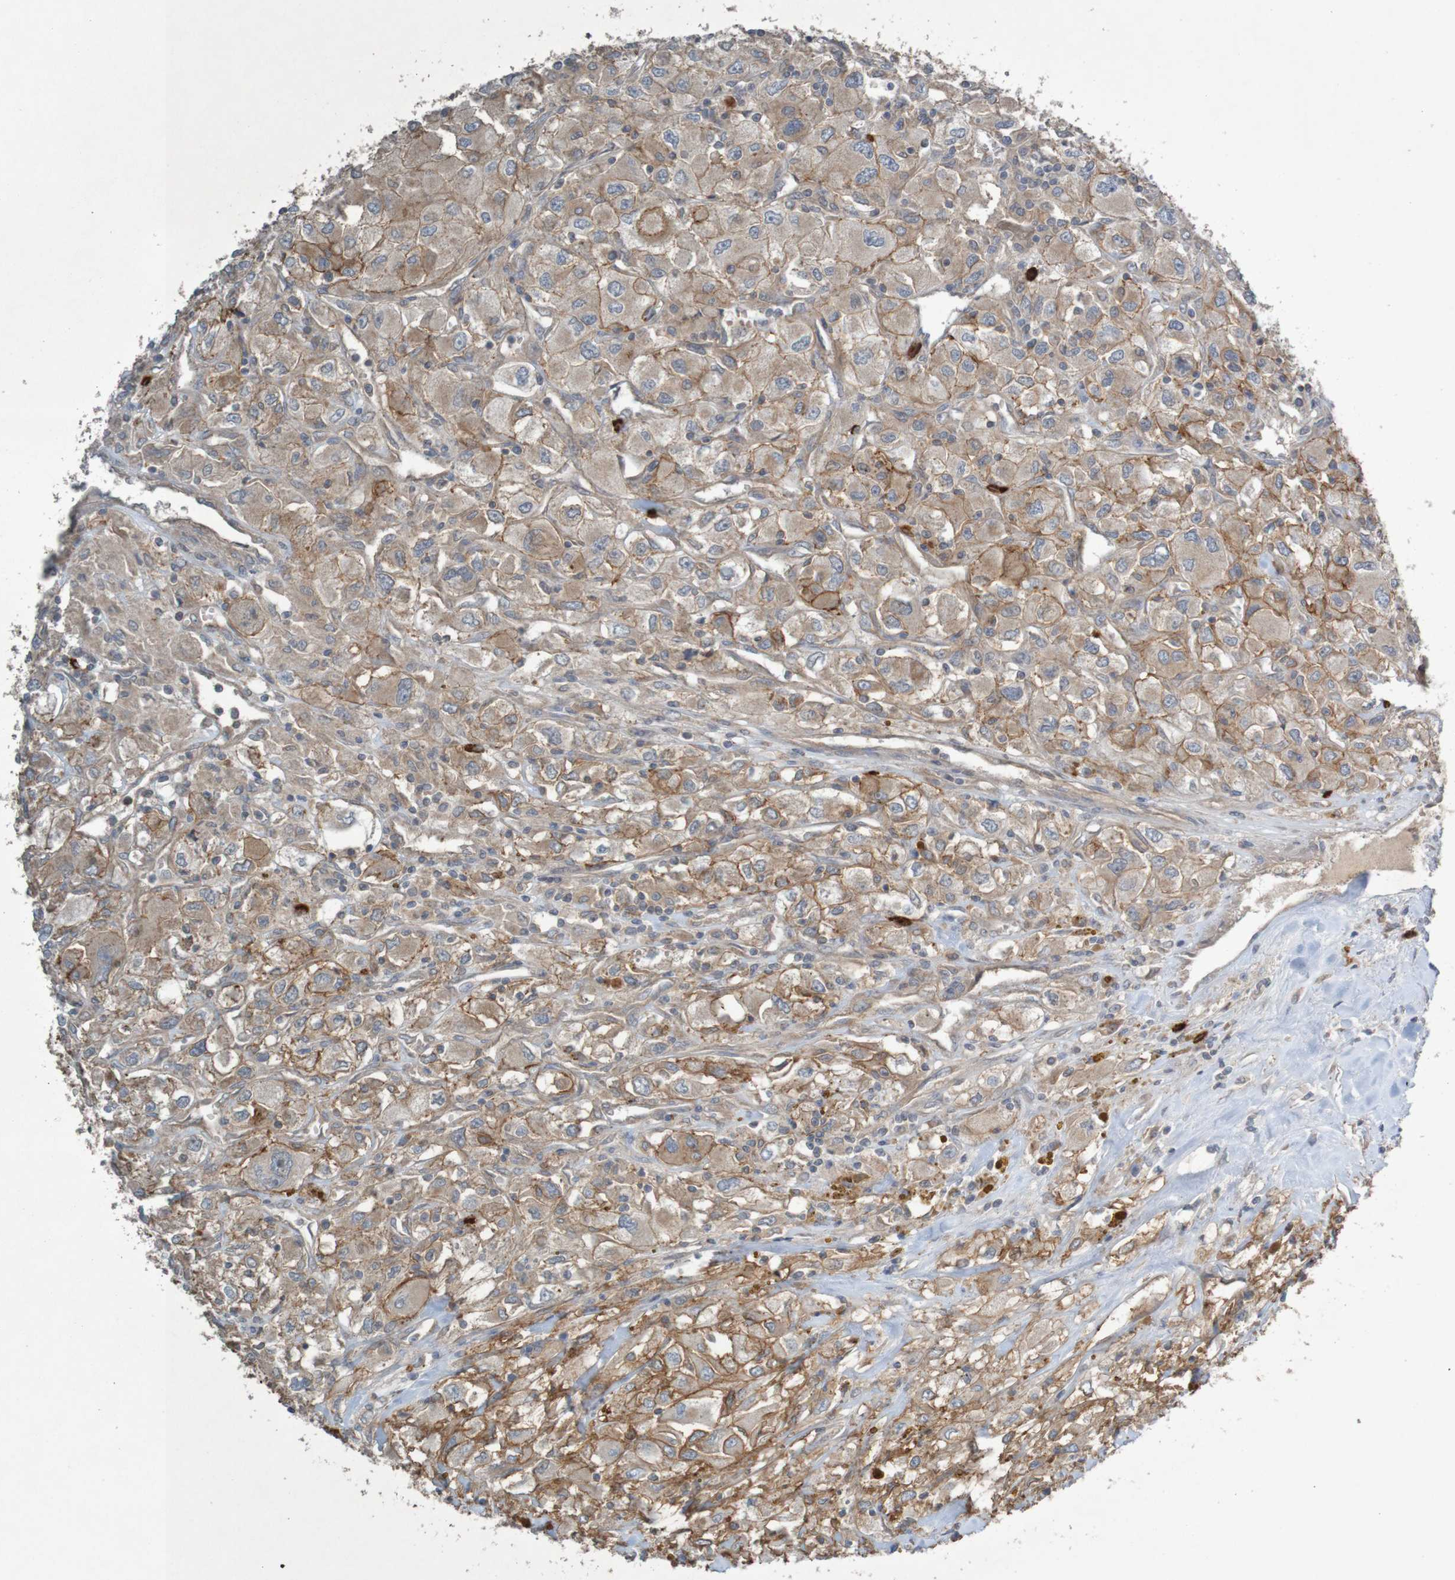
{"staining": {"intensity": "moderate", "quantity": ">75%", "location": "cytoplasmic/membranous"}, "tissue": "renal cancer", "cell_type": "Tumor cells", "image_type": "cancer", "snomed": [{"axis": "morphology", "description": "Adenocarcinoma, NOS"}, {"axis": "topography", "description": "Kidney"}], "caption": "A photomicrograph showing moderate cytoplasmic/membranous positivity in approximately >75% of tumor cells in renal adenocarcinoma, as visualized by brown immunohistochemical staining.", "gene": "B3GAT2", "patient": {"sex": "female", "age": 52}}